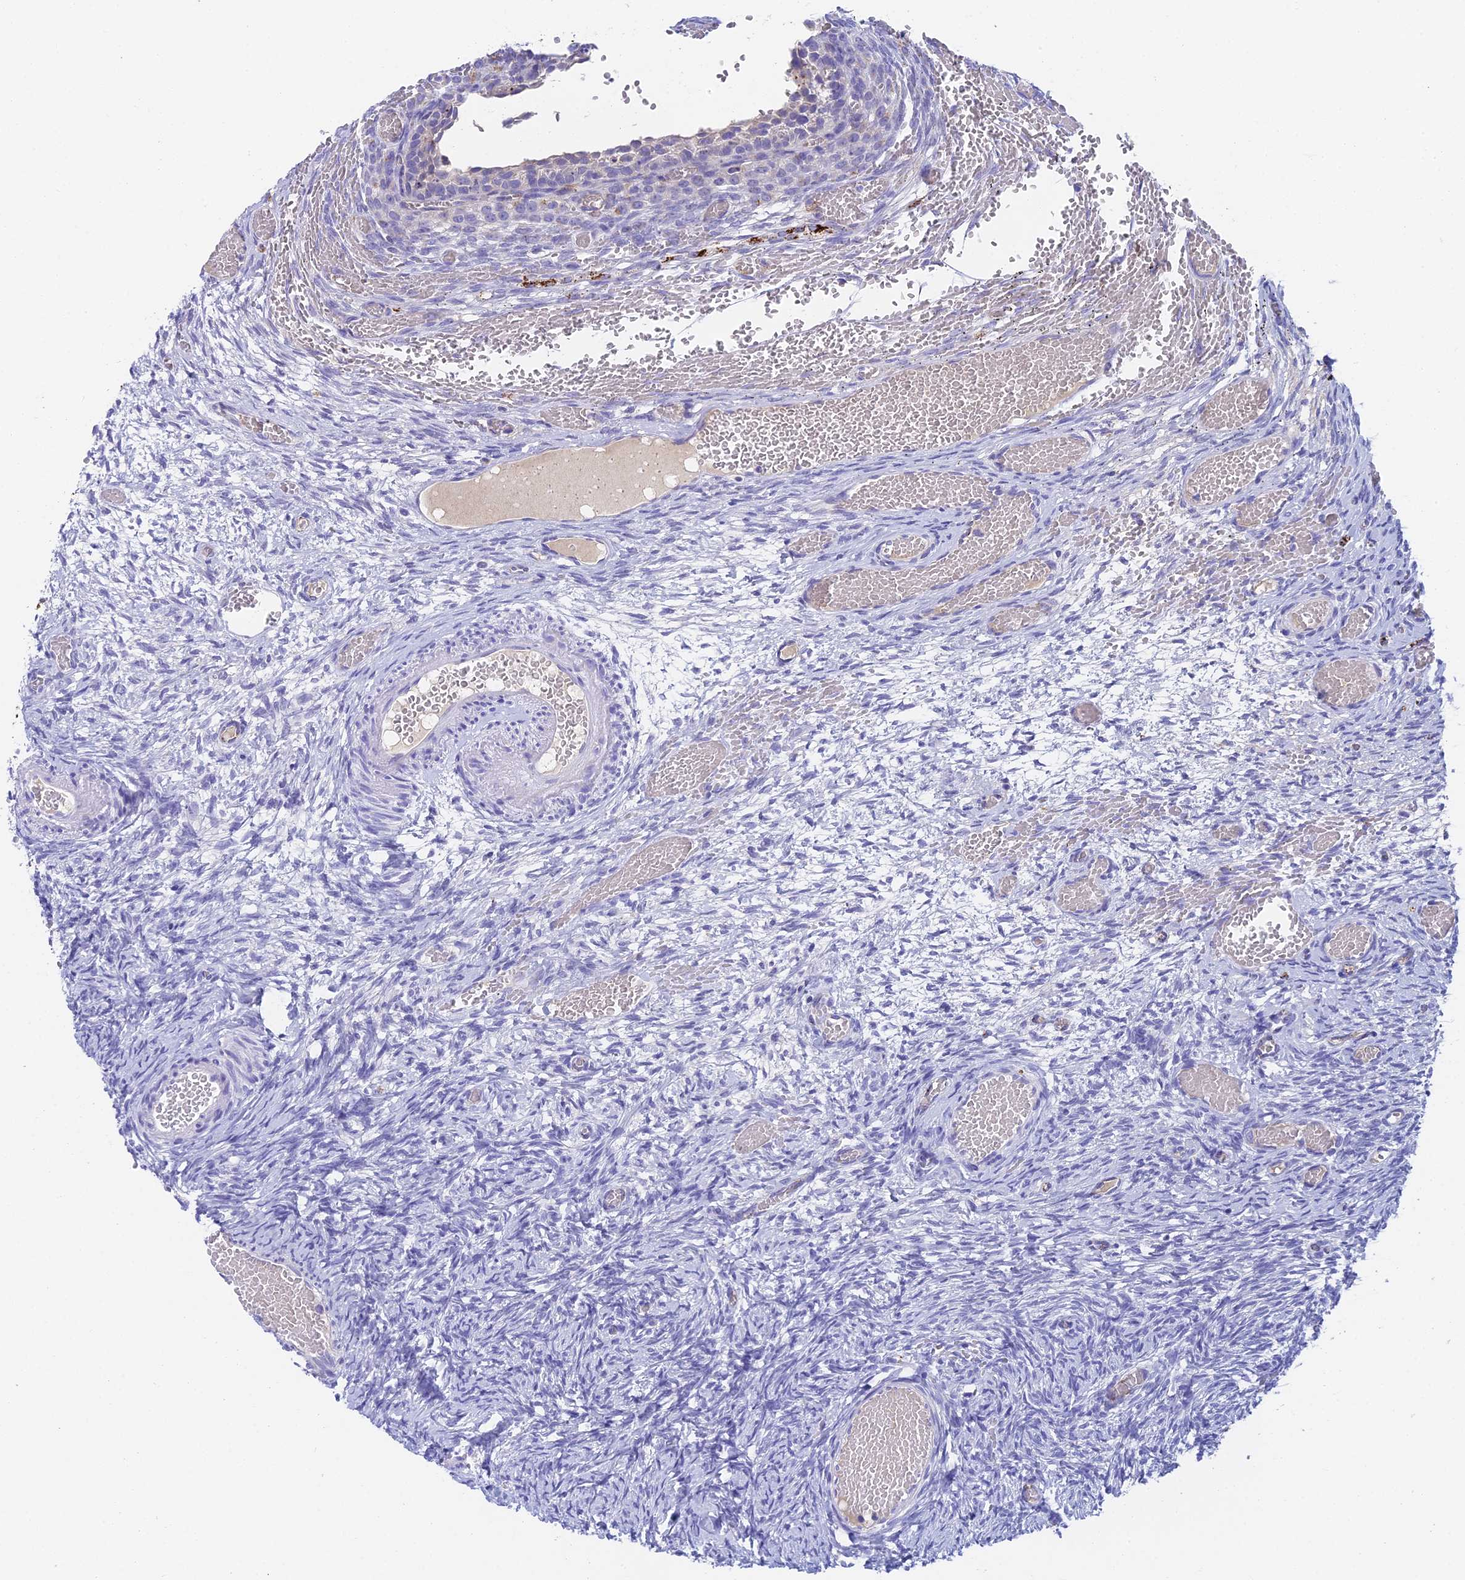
{"staining": {"intensity": "negative", "quantity": "none", "location": "none"}, "tissue": "ovary", "cell_type": "Follicle cells", "image_type": "normal", "snomed": [{"axis": "morphology", "description": "Adenocarcinoma, NOS"}, {"axis": "topography", "description": "Endometrium"}], "caption": "Follicle cells are negative for brown protein staining in benign ovary. (Brightfield microscopy of DAB IHC at high magnification).", "gene": "ADAMTS13", "patient": {"sex": "female", "age": 32}}